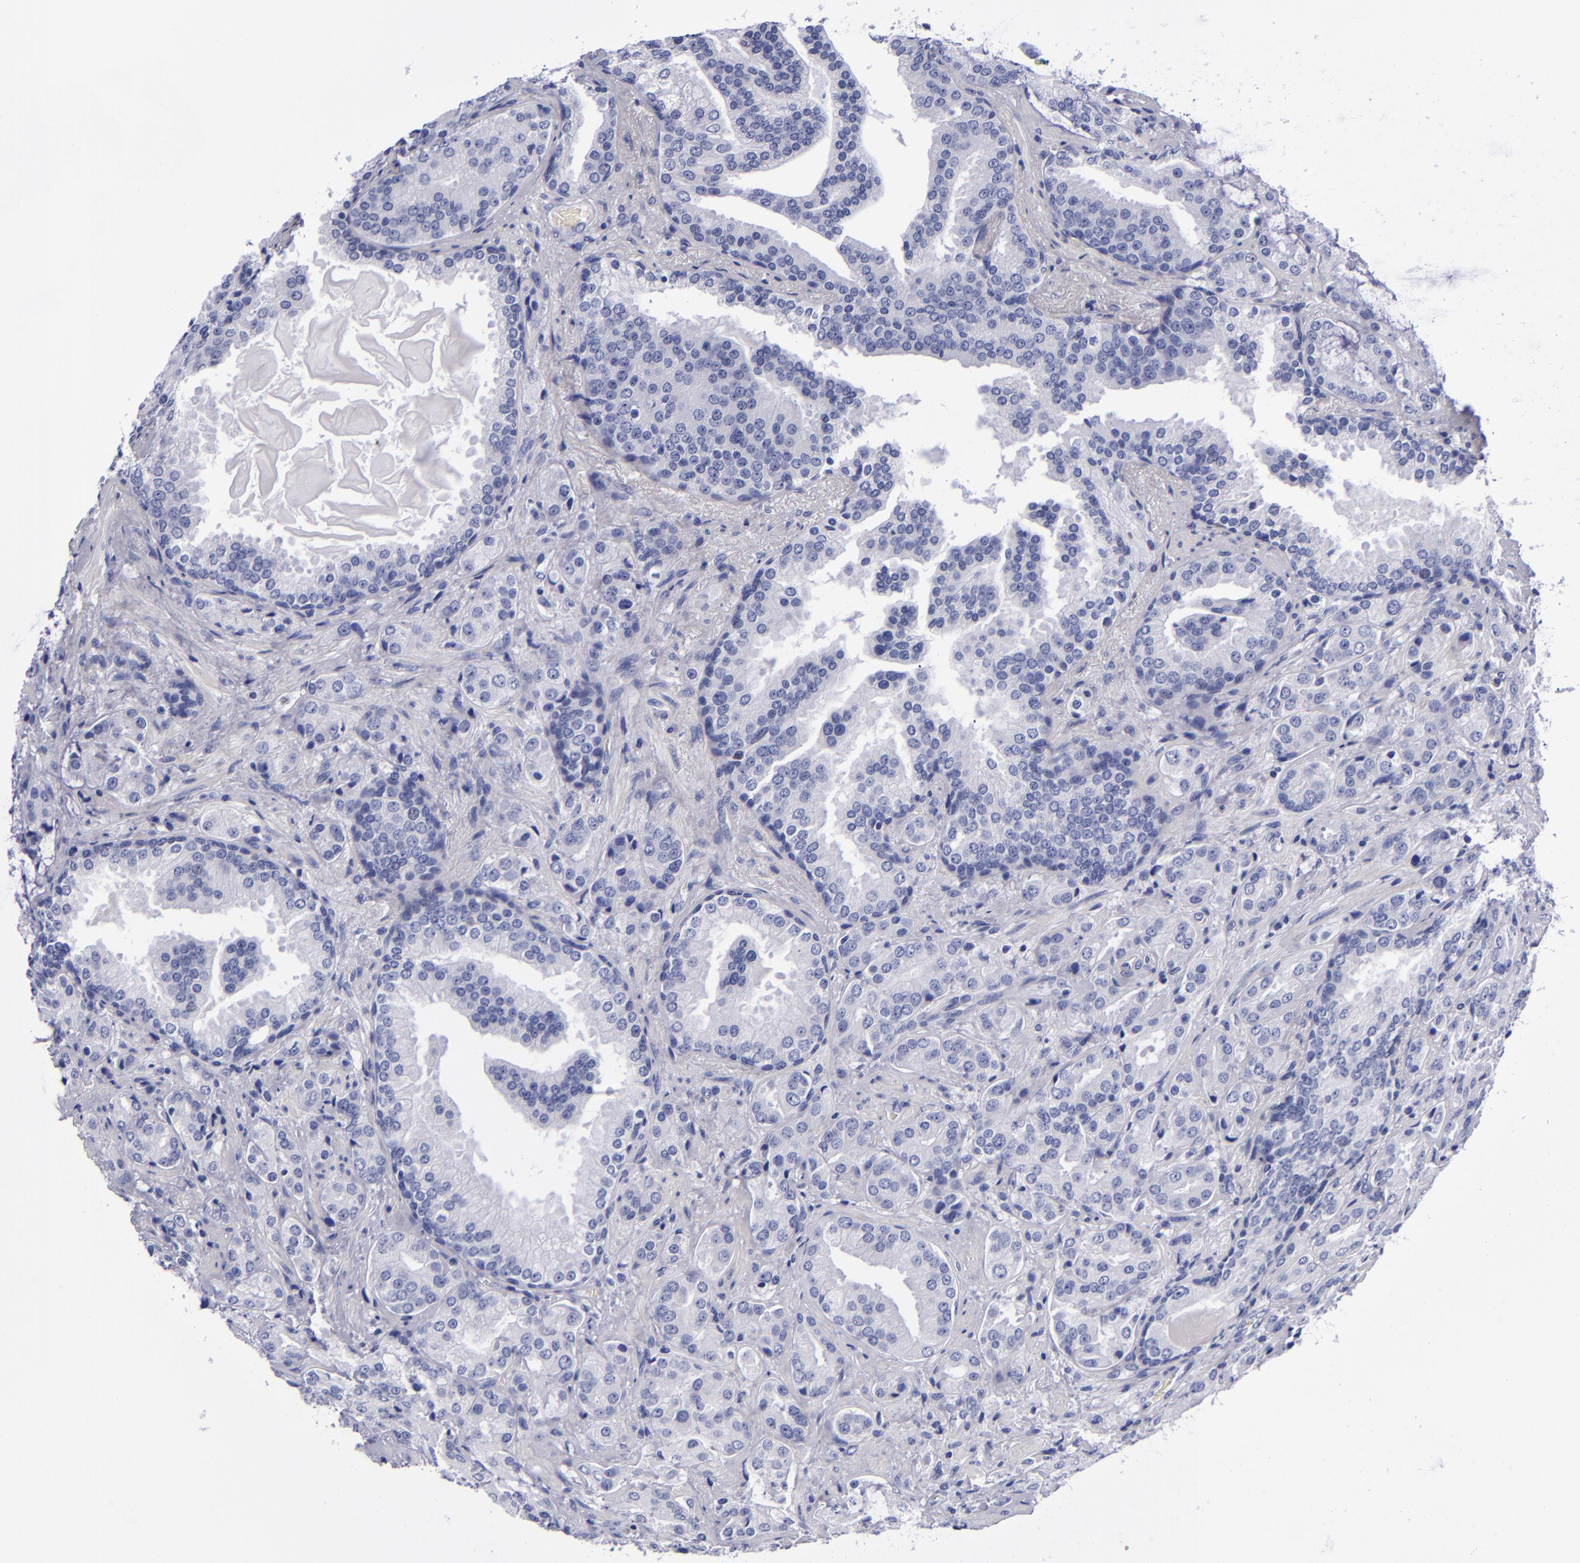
{"staining": {"intensity": "negative", "quantity": "none", "location": "none"}, "tissue": "prostate cancer", "cell_type": "Tumor cells", "image_type": "cancer", "snomed": [{"axis": "morphology", "description": "Adenocarcinoma, Medium grade"}, {"axis": "topography", "description": "Prostate"}], "caption": "Immunohistochemistry (IHC) histopathology image of medium-grade adenocarcinoma (prostate) stained for a protein (brown), which shows no expression in tumor cells.", "gene": "MCM7", "patient": {"sex": "male", "age": 70}}